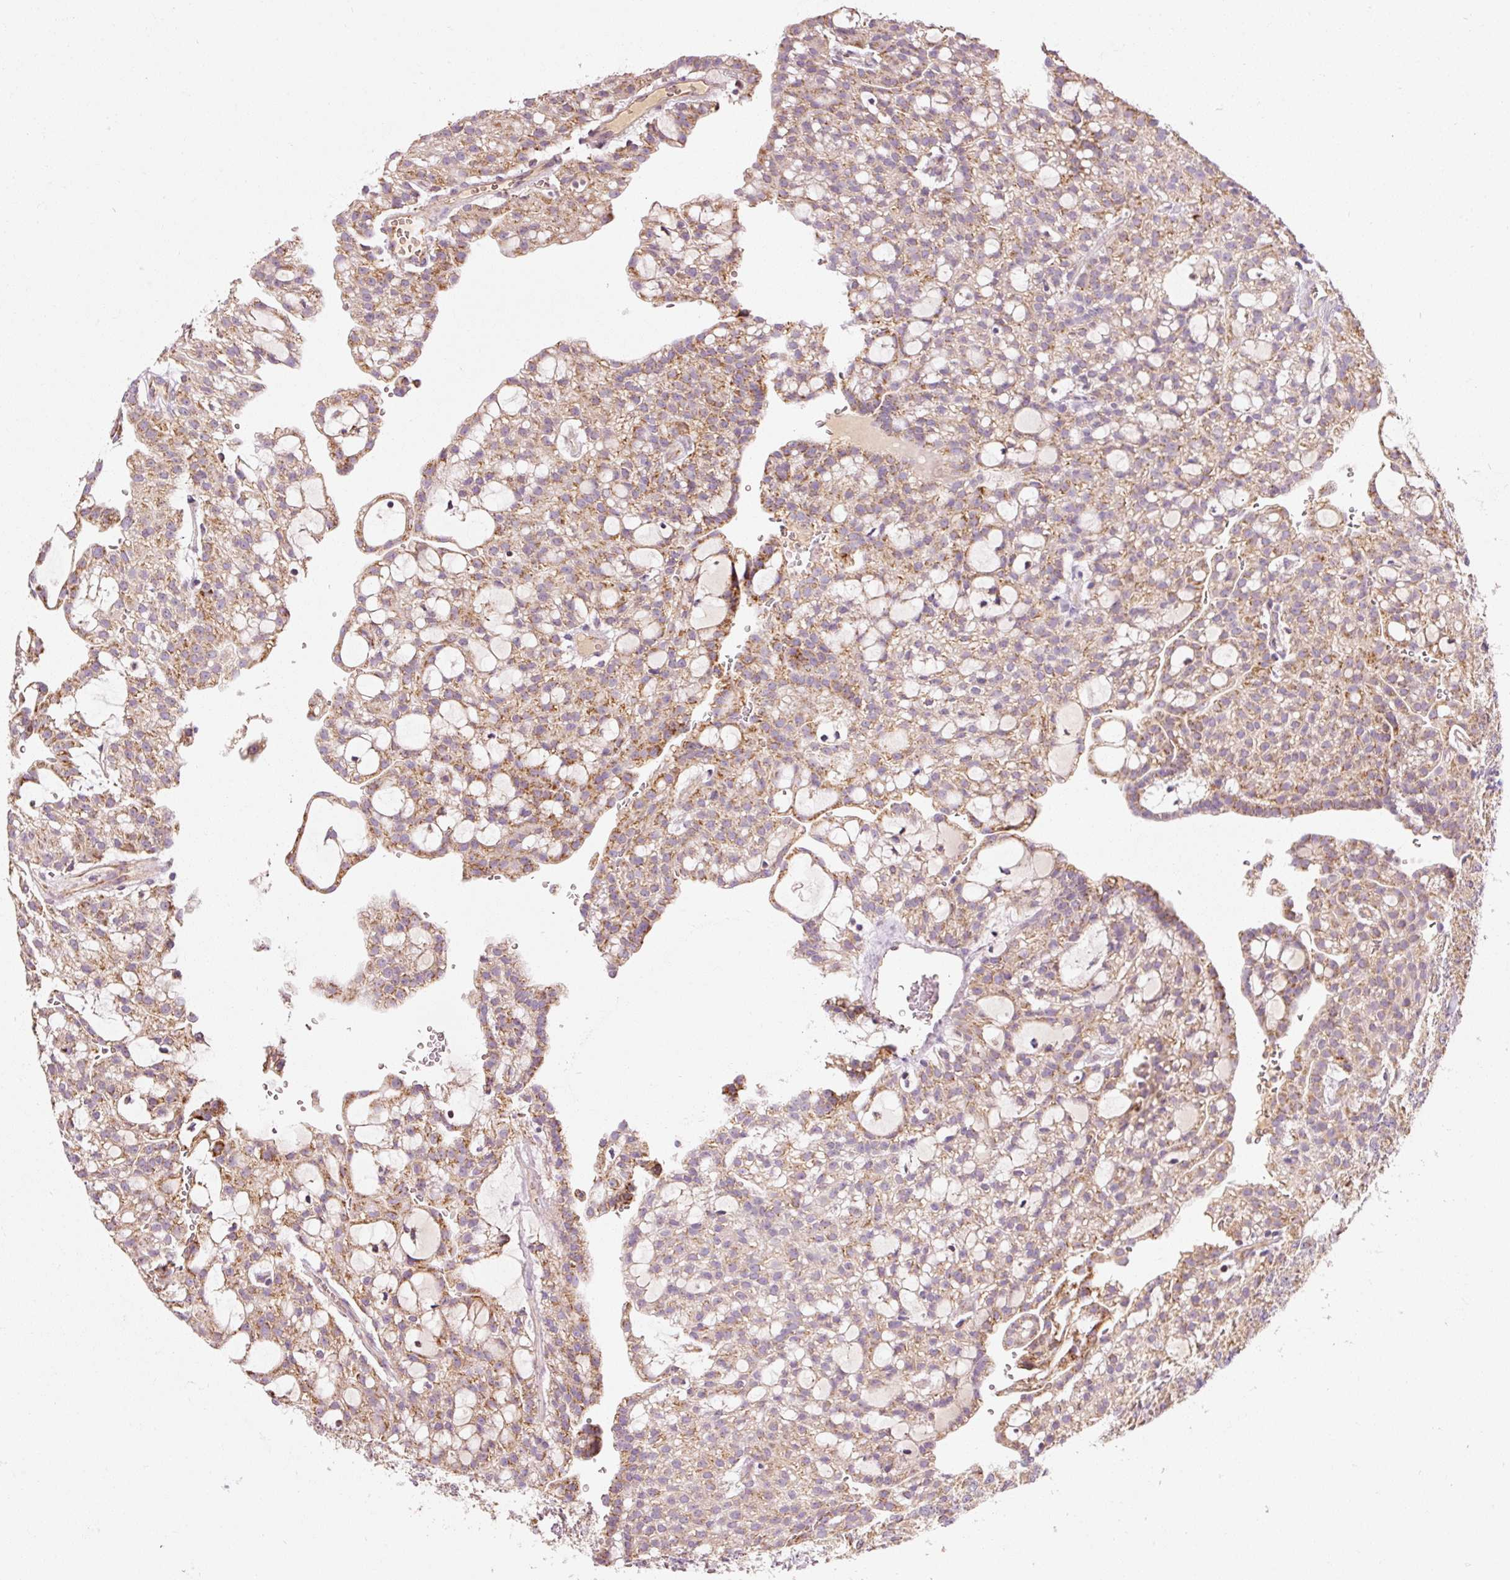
{"staining": {"intensity": "moderate", "quantity": ">75%", "location": "cytoplasmic/membranous"}, "tissue": "renal cancer", "cell_type": "Tumor cells", "image_type": "cancer", "snomed": [{"axis": "morphology", "description": "Adenocarcinoma, NOS"}, {"axis": "topography", "description": "Kidney"}], "caption": "Protein analysis of renal cancer tissue reveals moderate cytoplasmic/membranous positivity in about >75% of tumor cells.", "gene": "NDUFB4", "patient": {"sex": "male", "age": 63}}